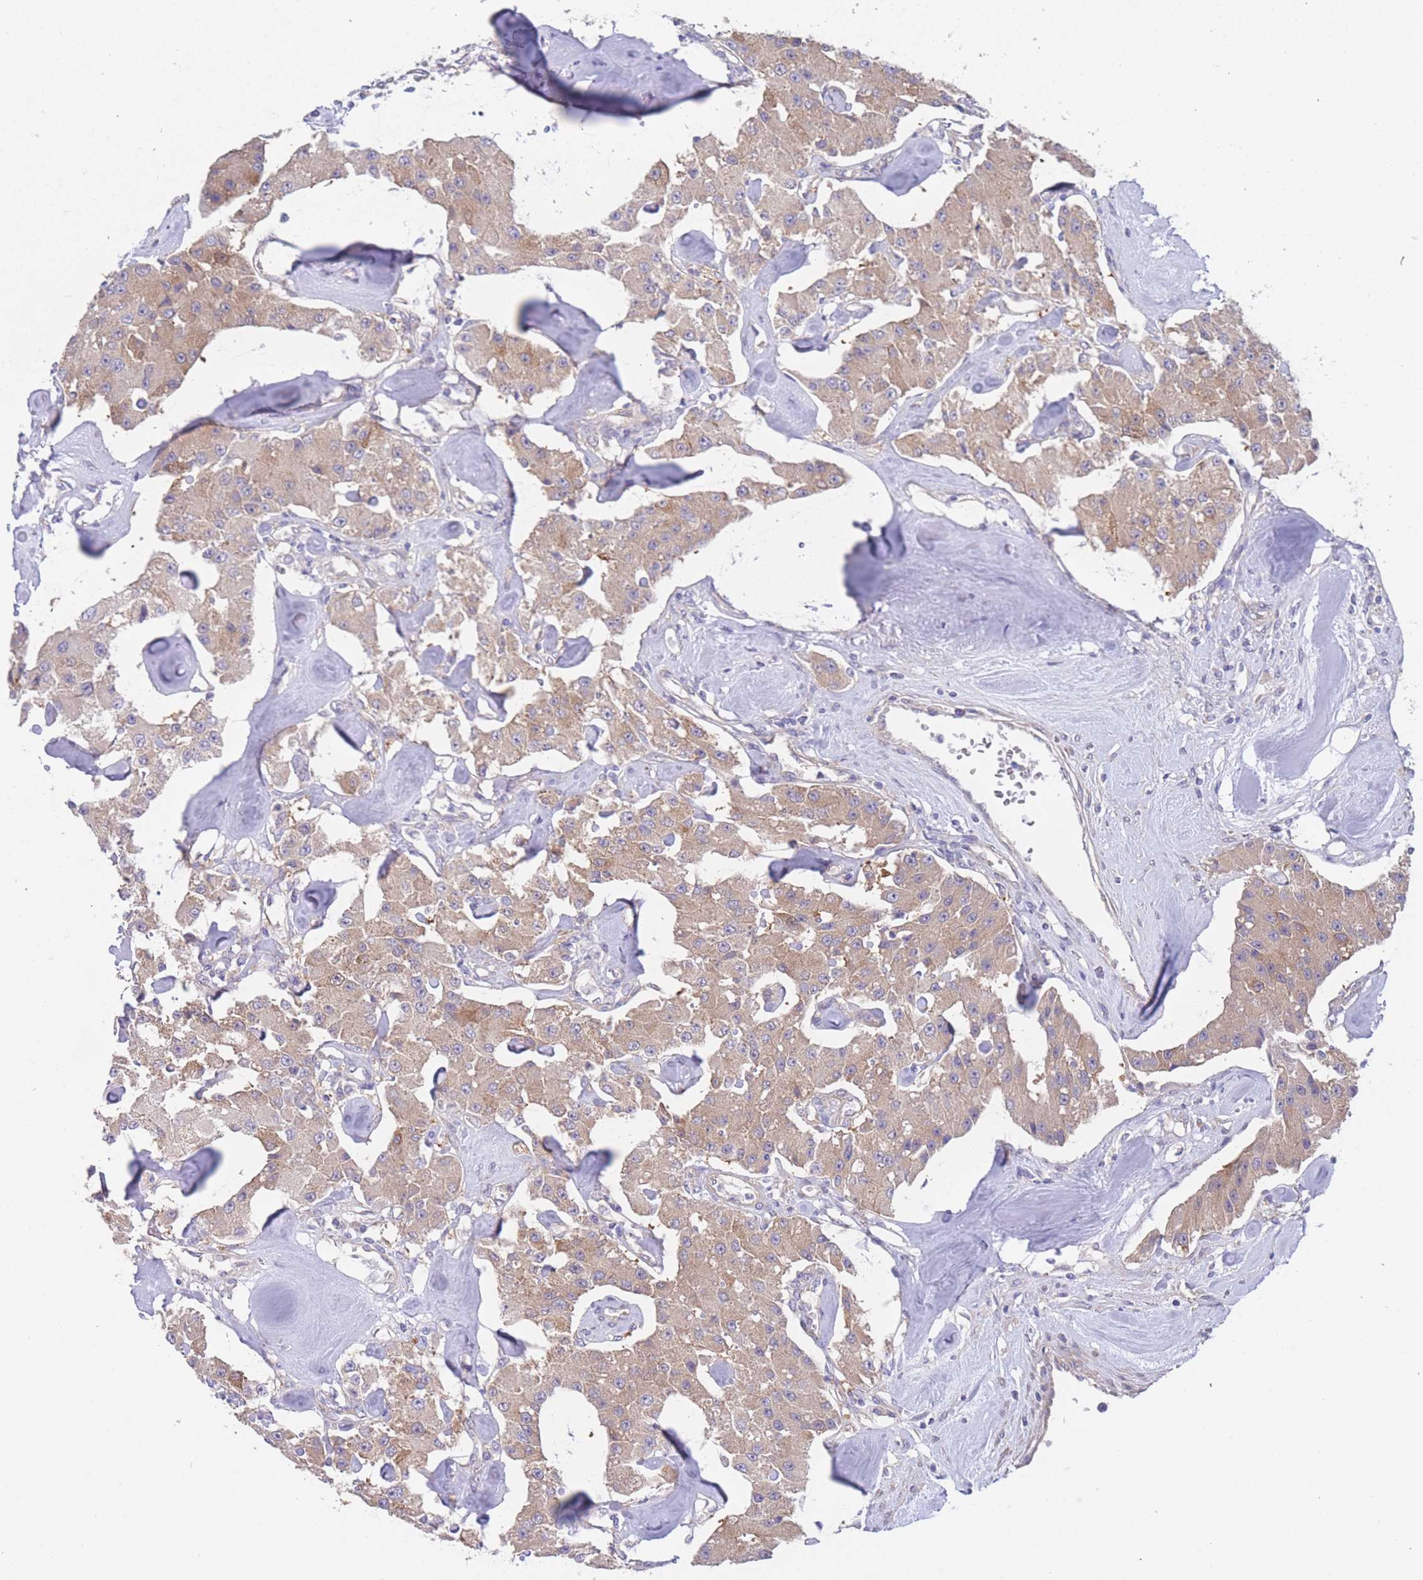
{"staining": {"intensity": "moderate", "quantity": ">75%", "location": "cytoplasmic/membranous"}, "tissue": "carcinoid", "cell_type": "Tumor cells", "image_type": "cancer", "snomed": [{"axis": "morphology", "description": "Carcinoid, malignant, NOS"}, {"axis": "topography", "description": "Pancreas"}], "caption": "Protein staining shows moderate cytoplasmic/membranous expression in approximately >75% of tumor cells in malignant carcinoid.", "gene": "ZNF281", "patient": {"sex": "male", "age": 41}}